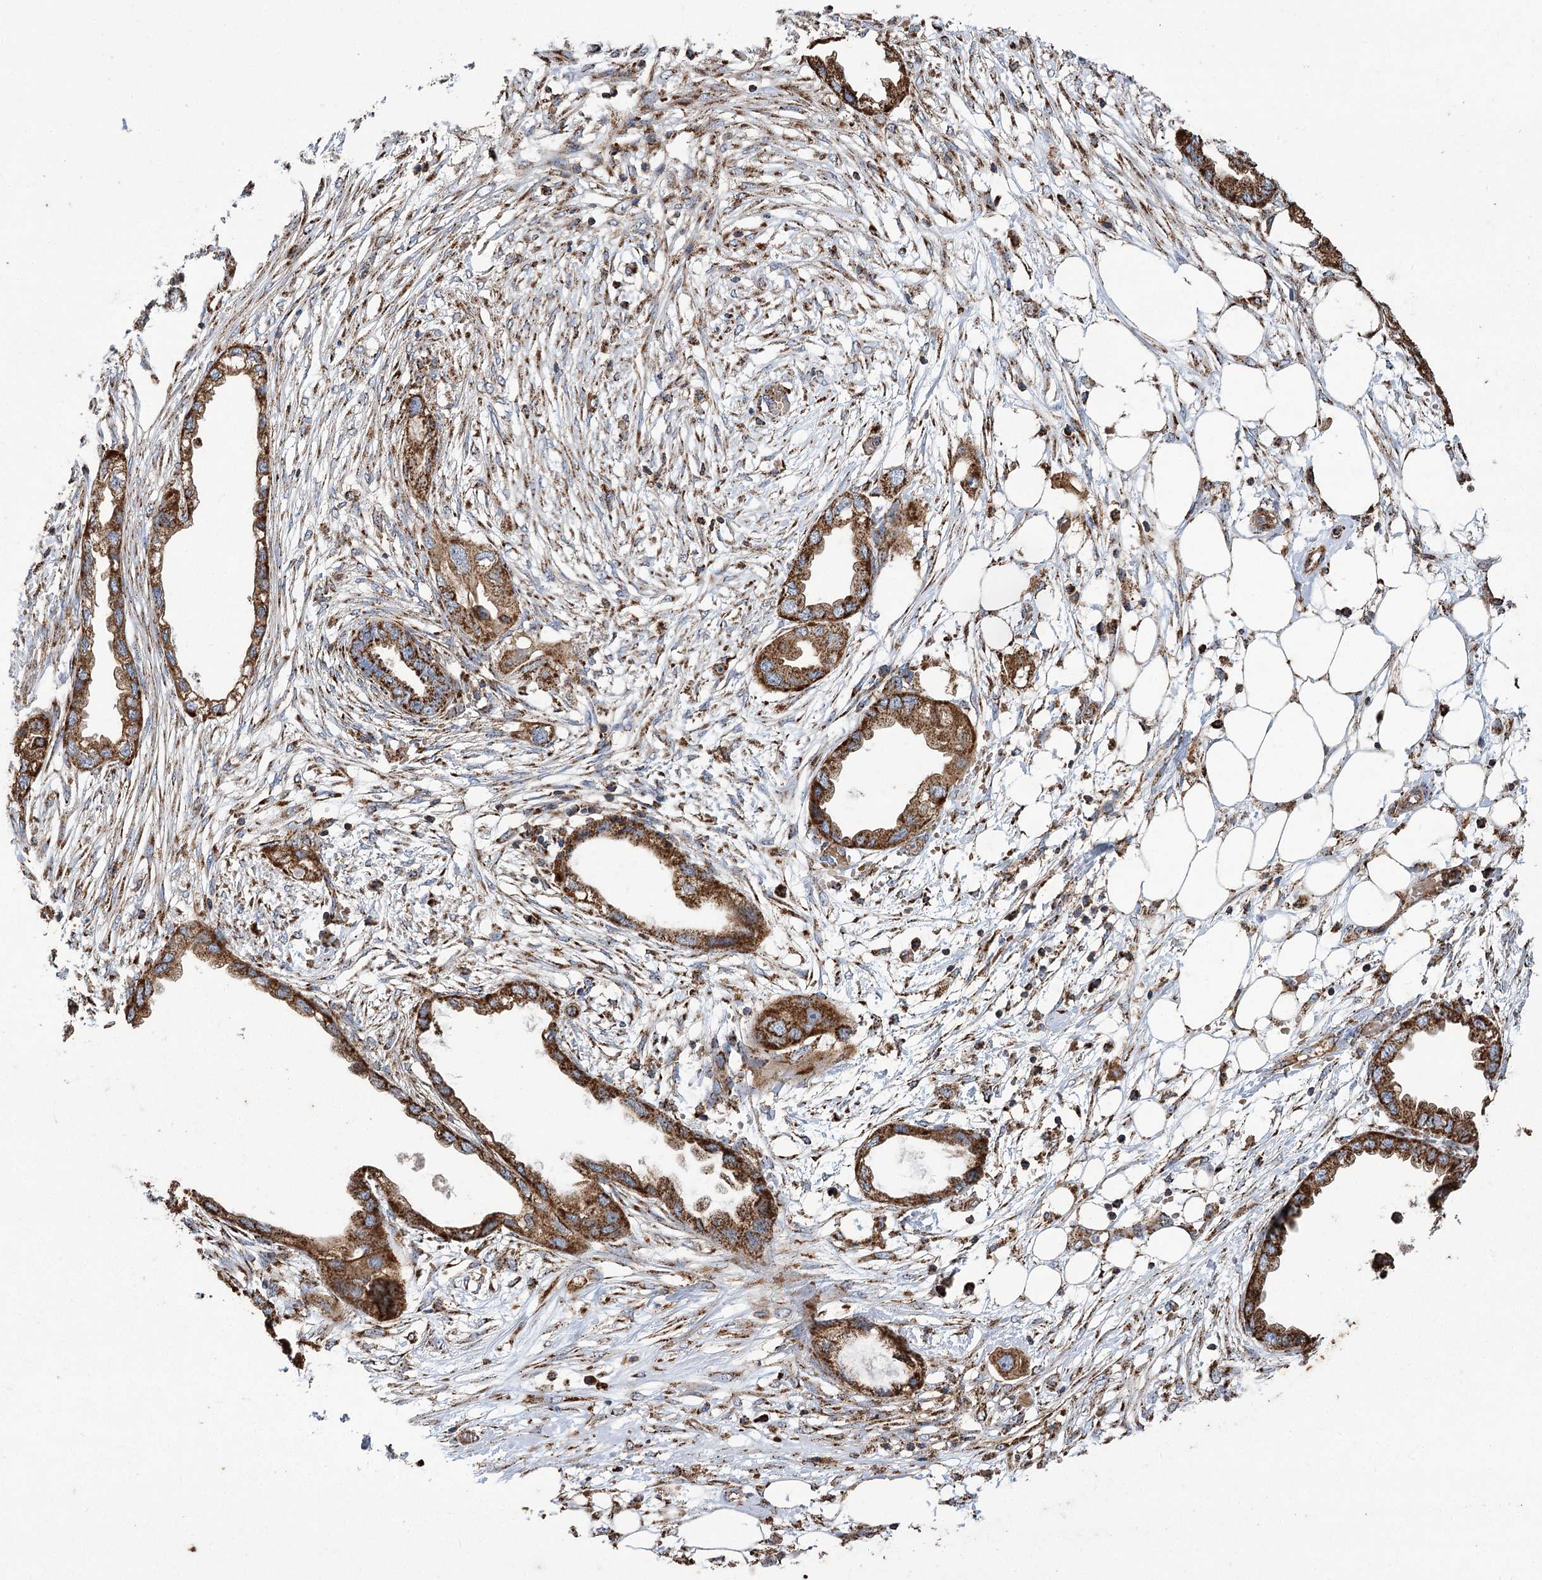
{"staining": {"intensity": "strong", "quantity": ">75%", "location": "cytoplasmic/membranous"}, "tissue": "endometrial cancer", "cell_type": "Tumor cells", "image_type": "cancer", "snomed": [{"axis": "morphology", "description": "Adenocarcinoma, NOS"}, {"axis": "morphology", "description": "Adenocarcinoma, metastatic, NOS"}, {"axis": "topography", "description": "Adipose tissue"}, {"axis": "topography", "description": "Endometrium"}], "caption": "Tumor cells display strong cytoplasmic/membranous expression in about >75% of cells in endometrial cancer (metastatic adenocarcinoma). (DAB = brown stain, brightfield microscopy at high magnification).", "gene": "CARD19", "patient": {"sex": "female", "age": 67}}